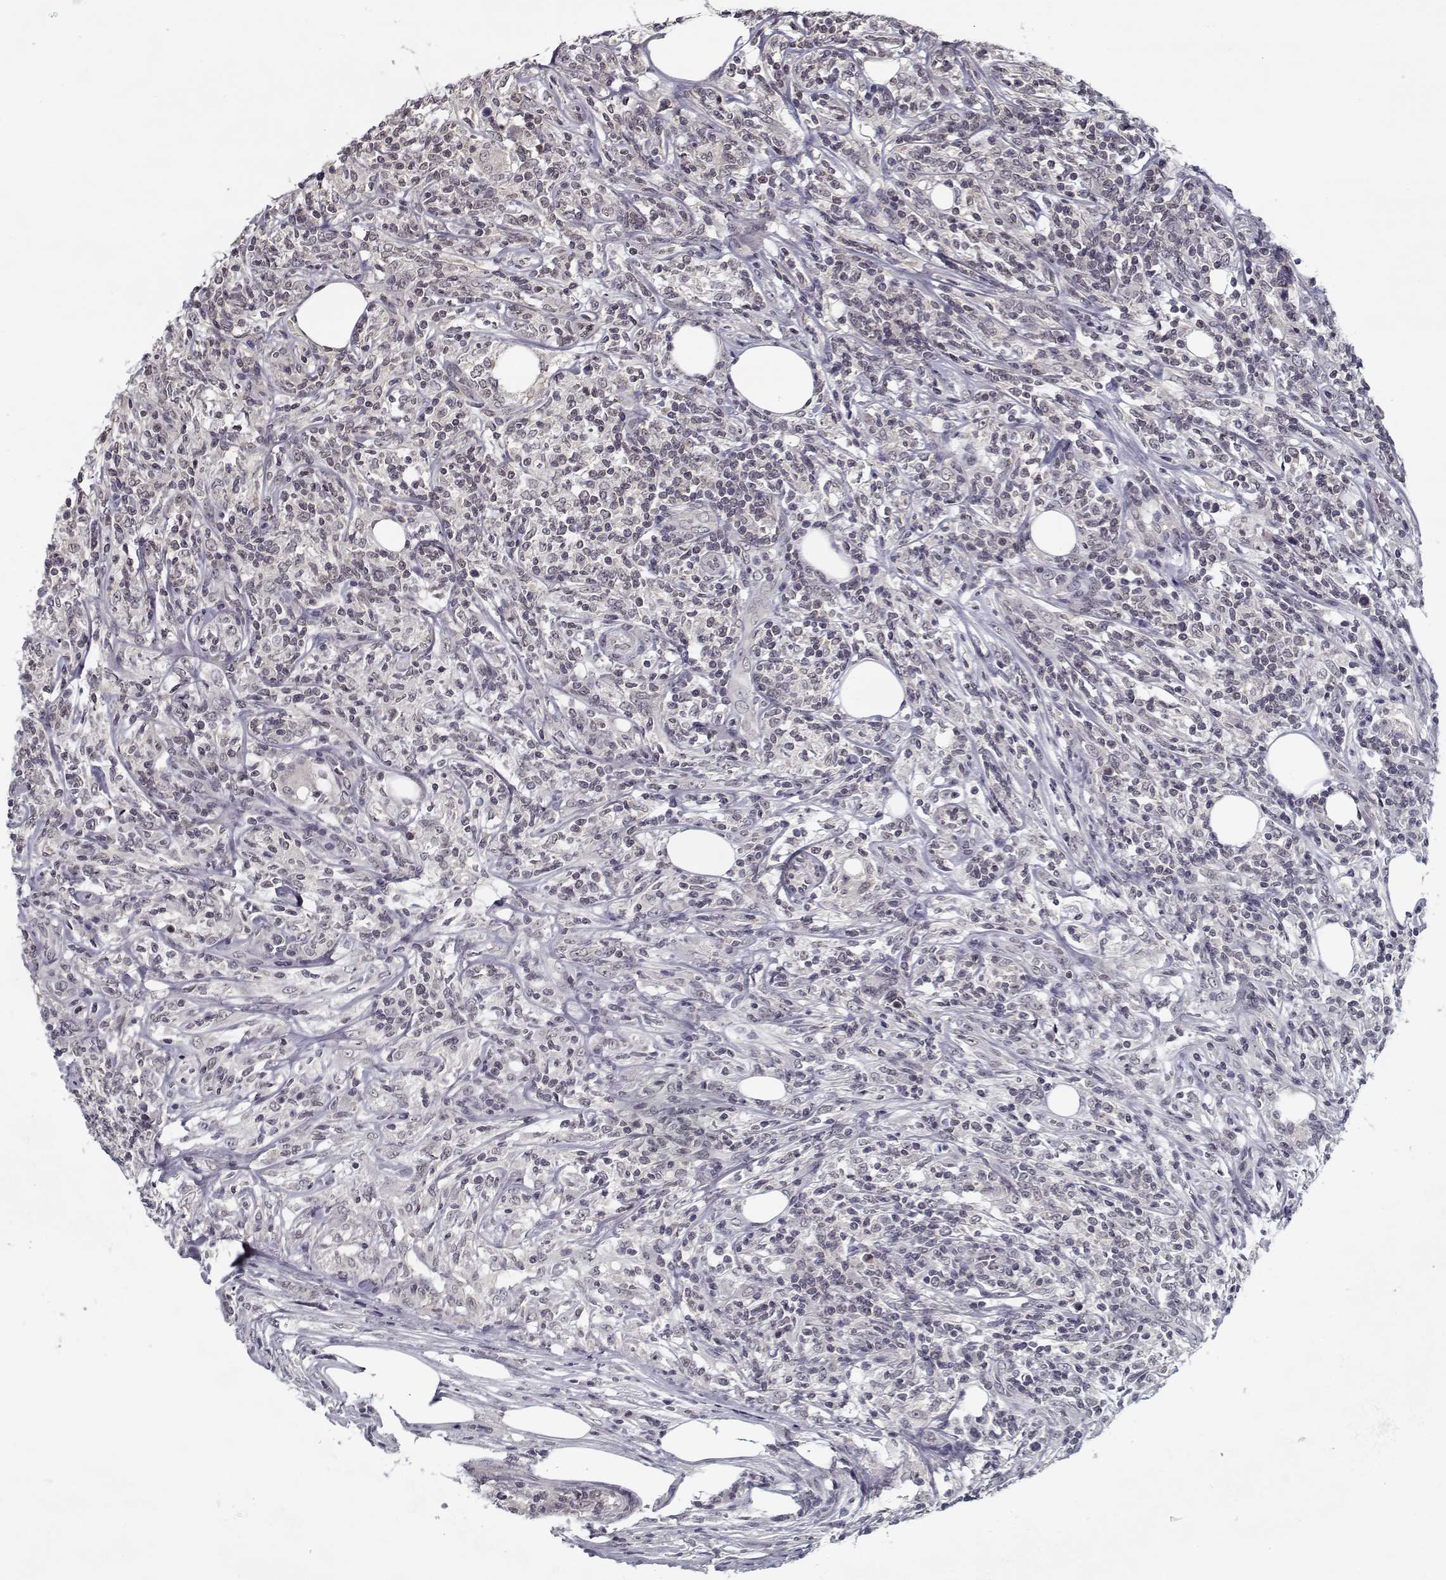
{"staining": {"intensity": "negative", "quantity": "none", "location": "none"}, "tissue": "lymphoma", "cell_type": "Tumor cells", "image_type": "cancer", "snomed": [{"axis": "morphology", "description": "Malignant lymphoma, non-Hodgkin's type, High grade"}, {"axis": "topography", "description": "Lymph node"}], "caption": "There is no significant expression in tumor cells of high-grade malignant lymphoma, non-Hodgkin's type. (Stains: DAB immunohistochemistry (IHC) with hematoxylin counter stain, Microscopy: brightfield microscopy at high magnification).", "gene": "TESPA1", "patient": {"sex": "female", "age": 84}}